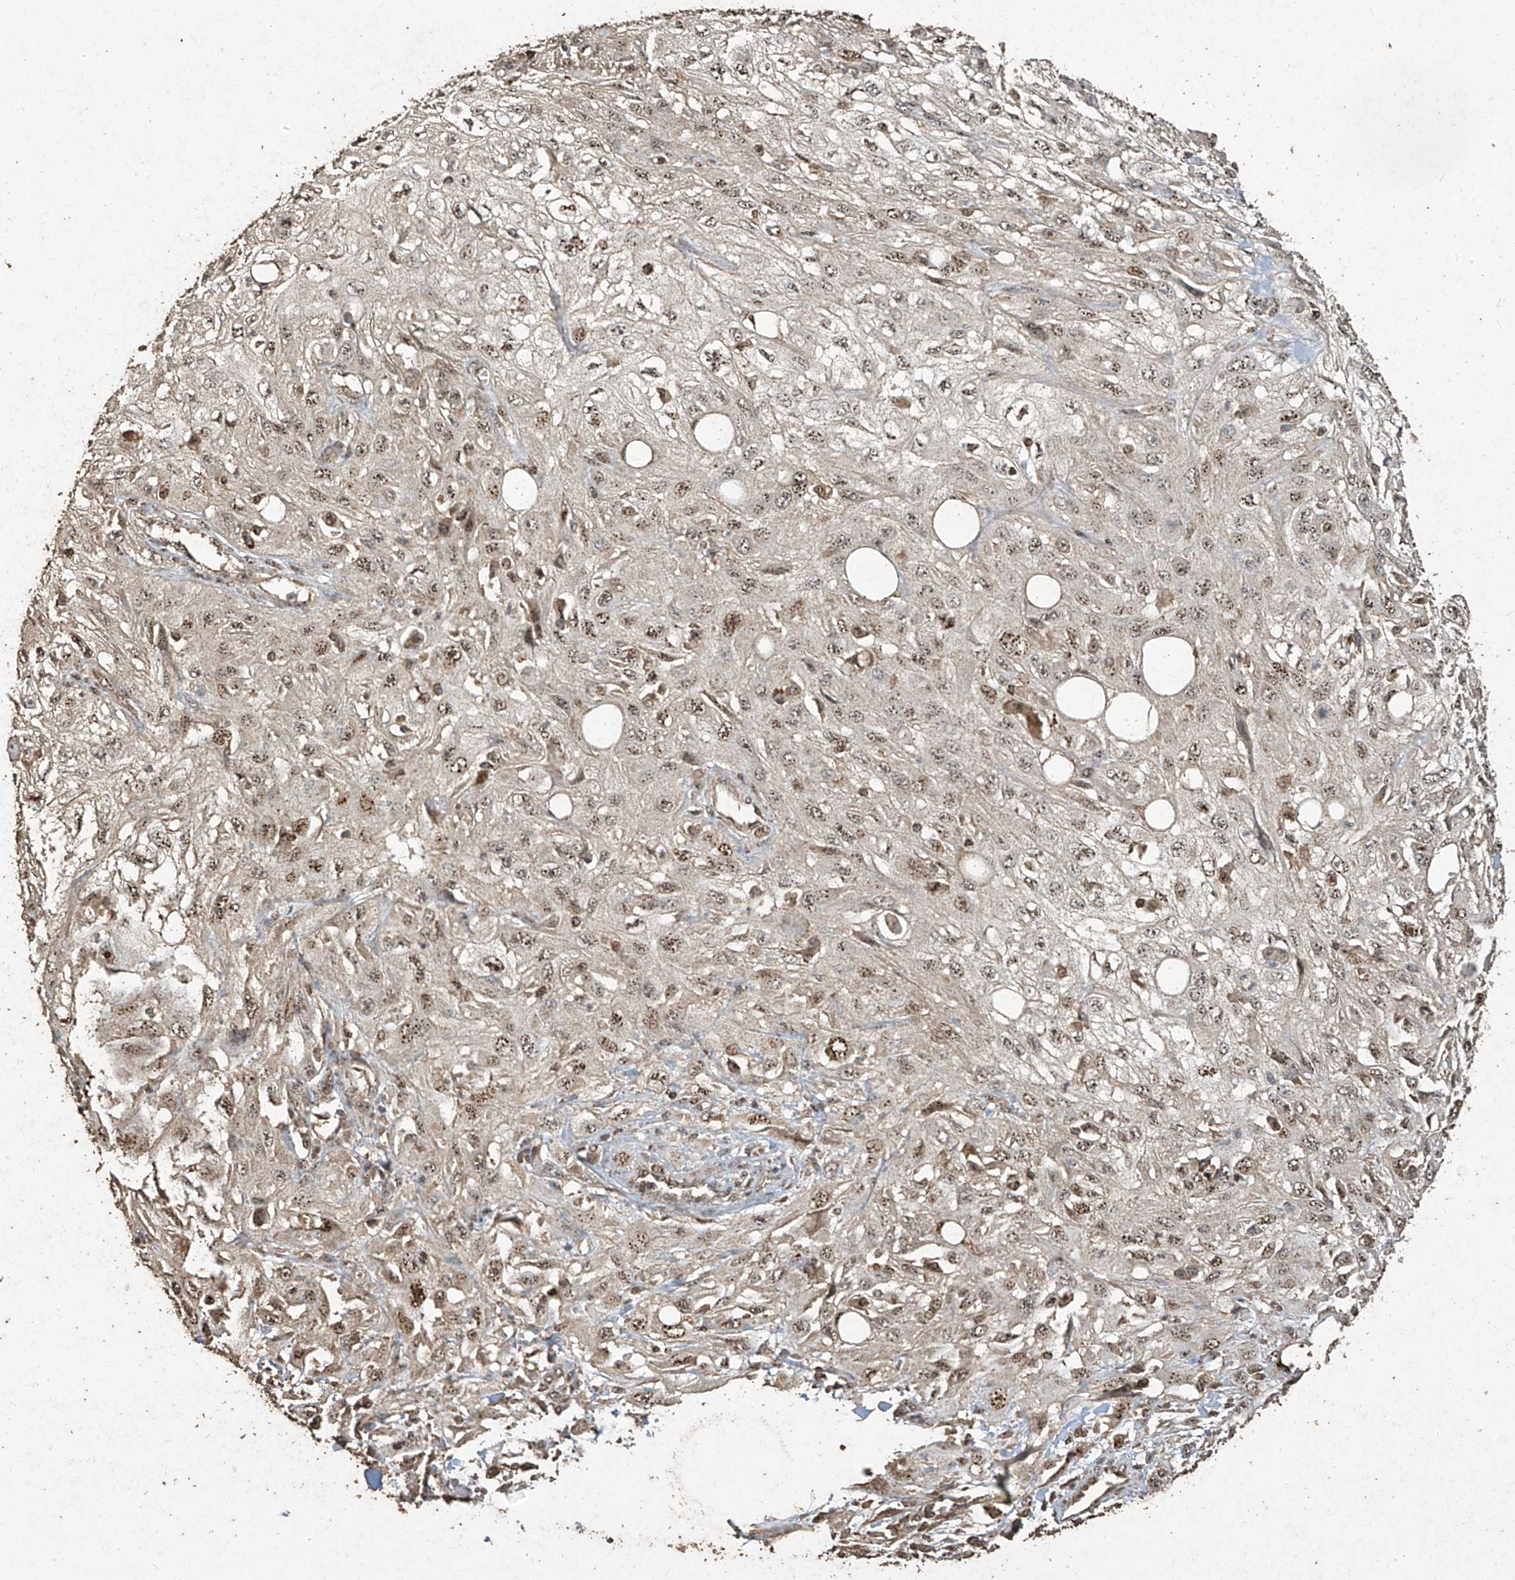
{"staining": {"intensity": "moderate", "quantity": ">75%", "location": "nuclear"}, "tissue": "skin cancer", "cell_type": "Tumor cells", "image_type": "cancer", "snomed": [{"axis": "morphology", "description": "Squamous cell carcinoma, NOS"}, {"axis": "topography", "description": "Skin"}], "caption": "Protein analysis of skin squamous cell carcinoma tissue exhibits moderate nuclear expression in approximately >75% of tumor cells.", "gene": "ERBB3", "patient": {"sex": "male", "age": 75}}